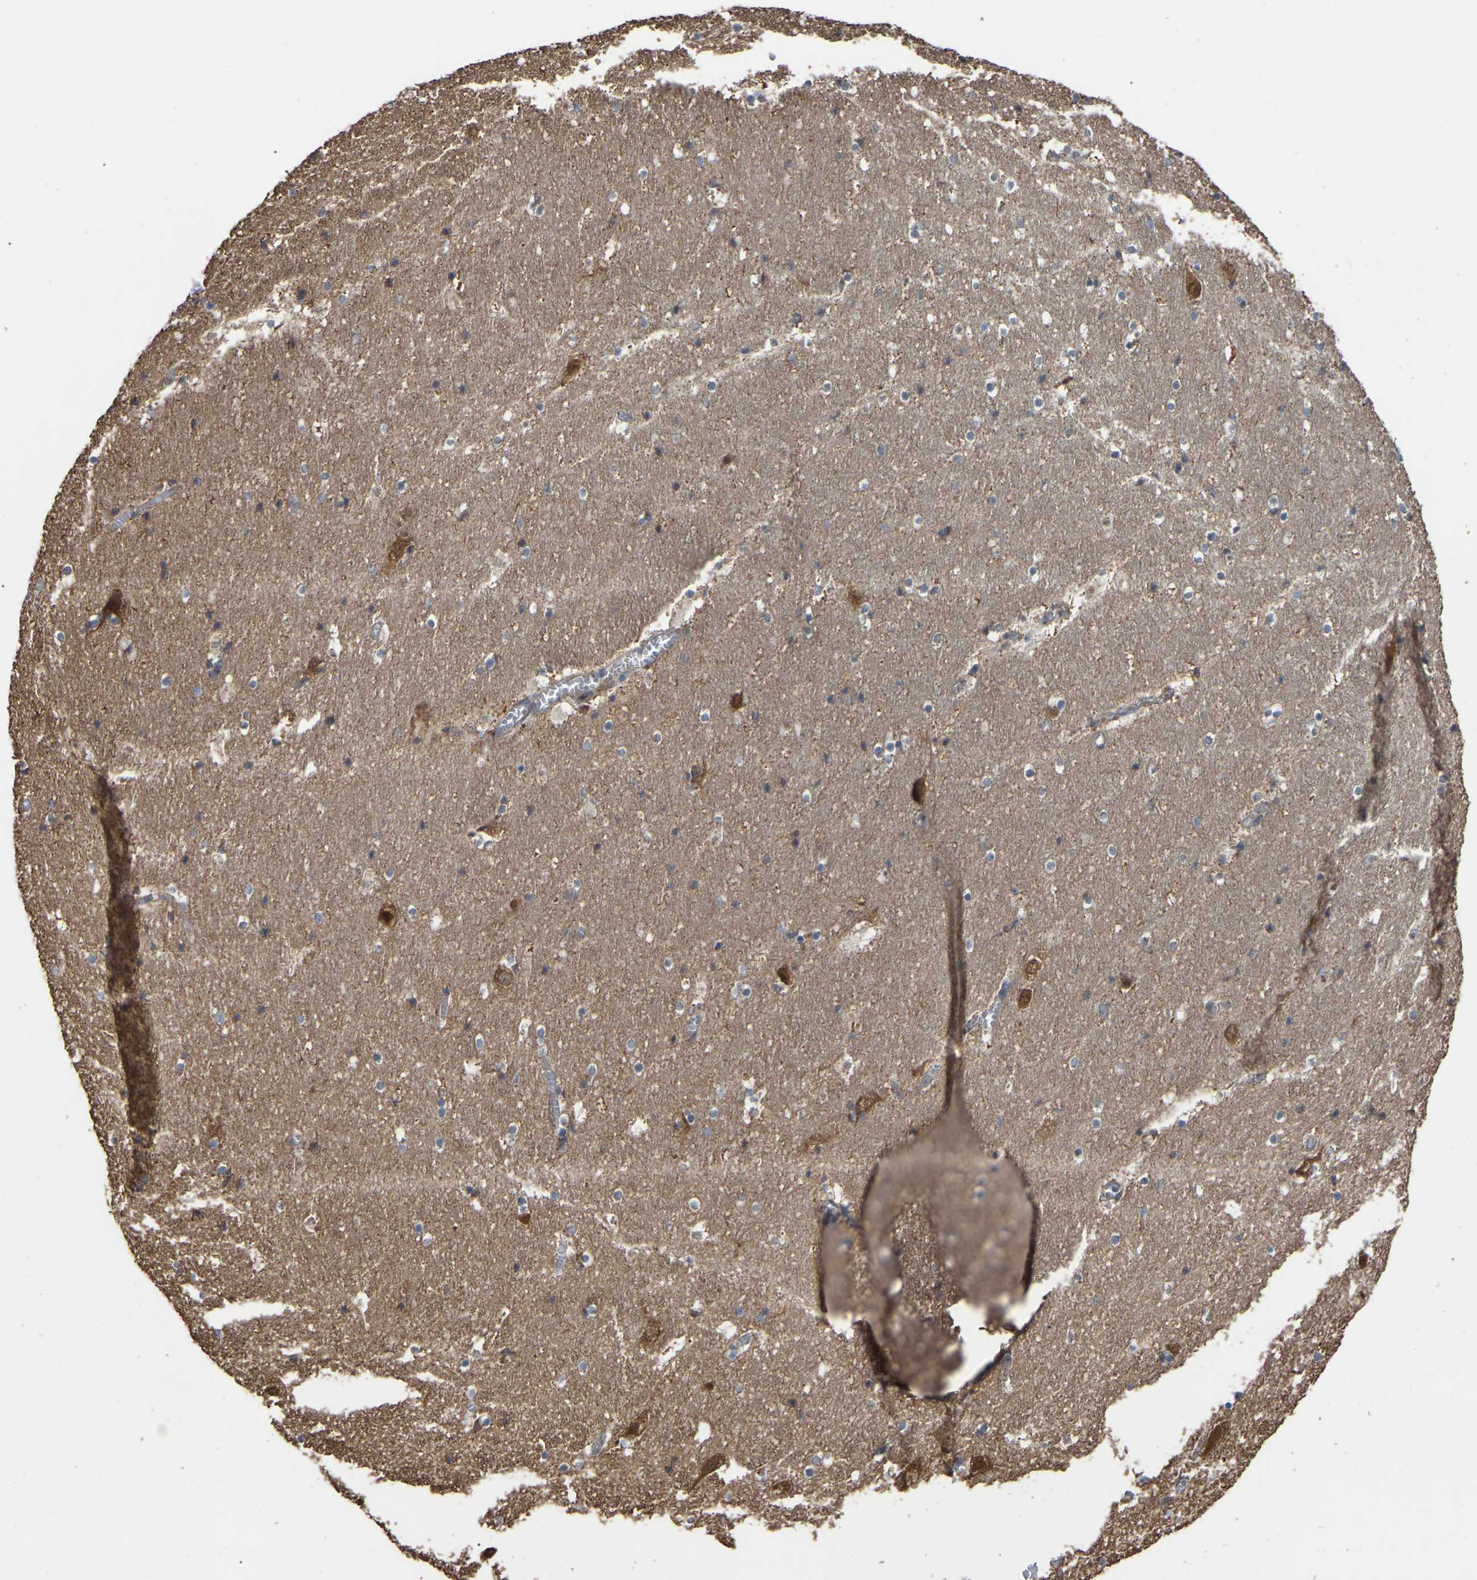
{"staining": {"intensity": "negative", "quantity": "none", "location": "none"}, "tissue": "hippocampus", "cell_type": "Glial cells", "image_type": "normal", "snomed": [{"axis": "morphology", "description": "Normal tissue, NOS"}, {"axis": "topography", "description": "Hippocampus"}], "caption": "IHC of unremarkable hippocampus reveals no positivity in glial cells. Brightfield microscopy of IHC stained with DAB (3,3'-diaminobenzidine) (brown) and hematoxylin (blue), captured at high magnification.", "gene": "GCC1", "patient": {"sex": "male", "age": 45}}